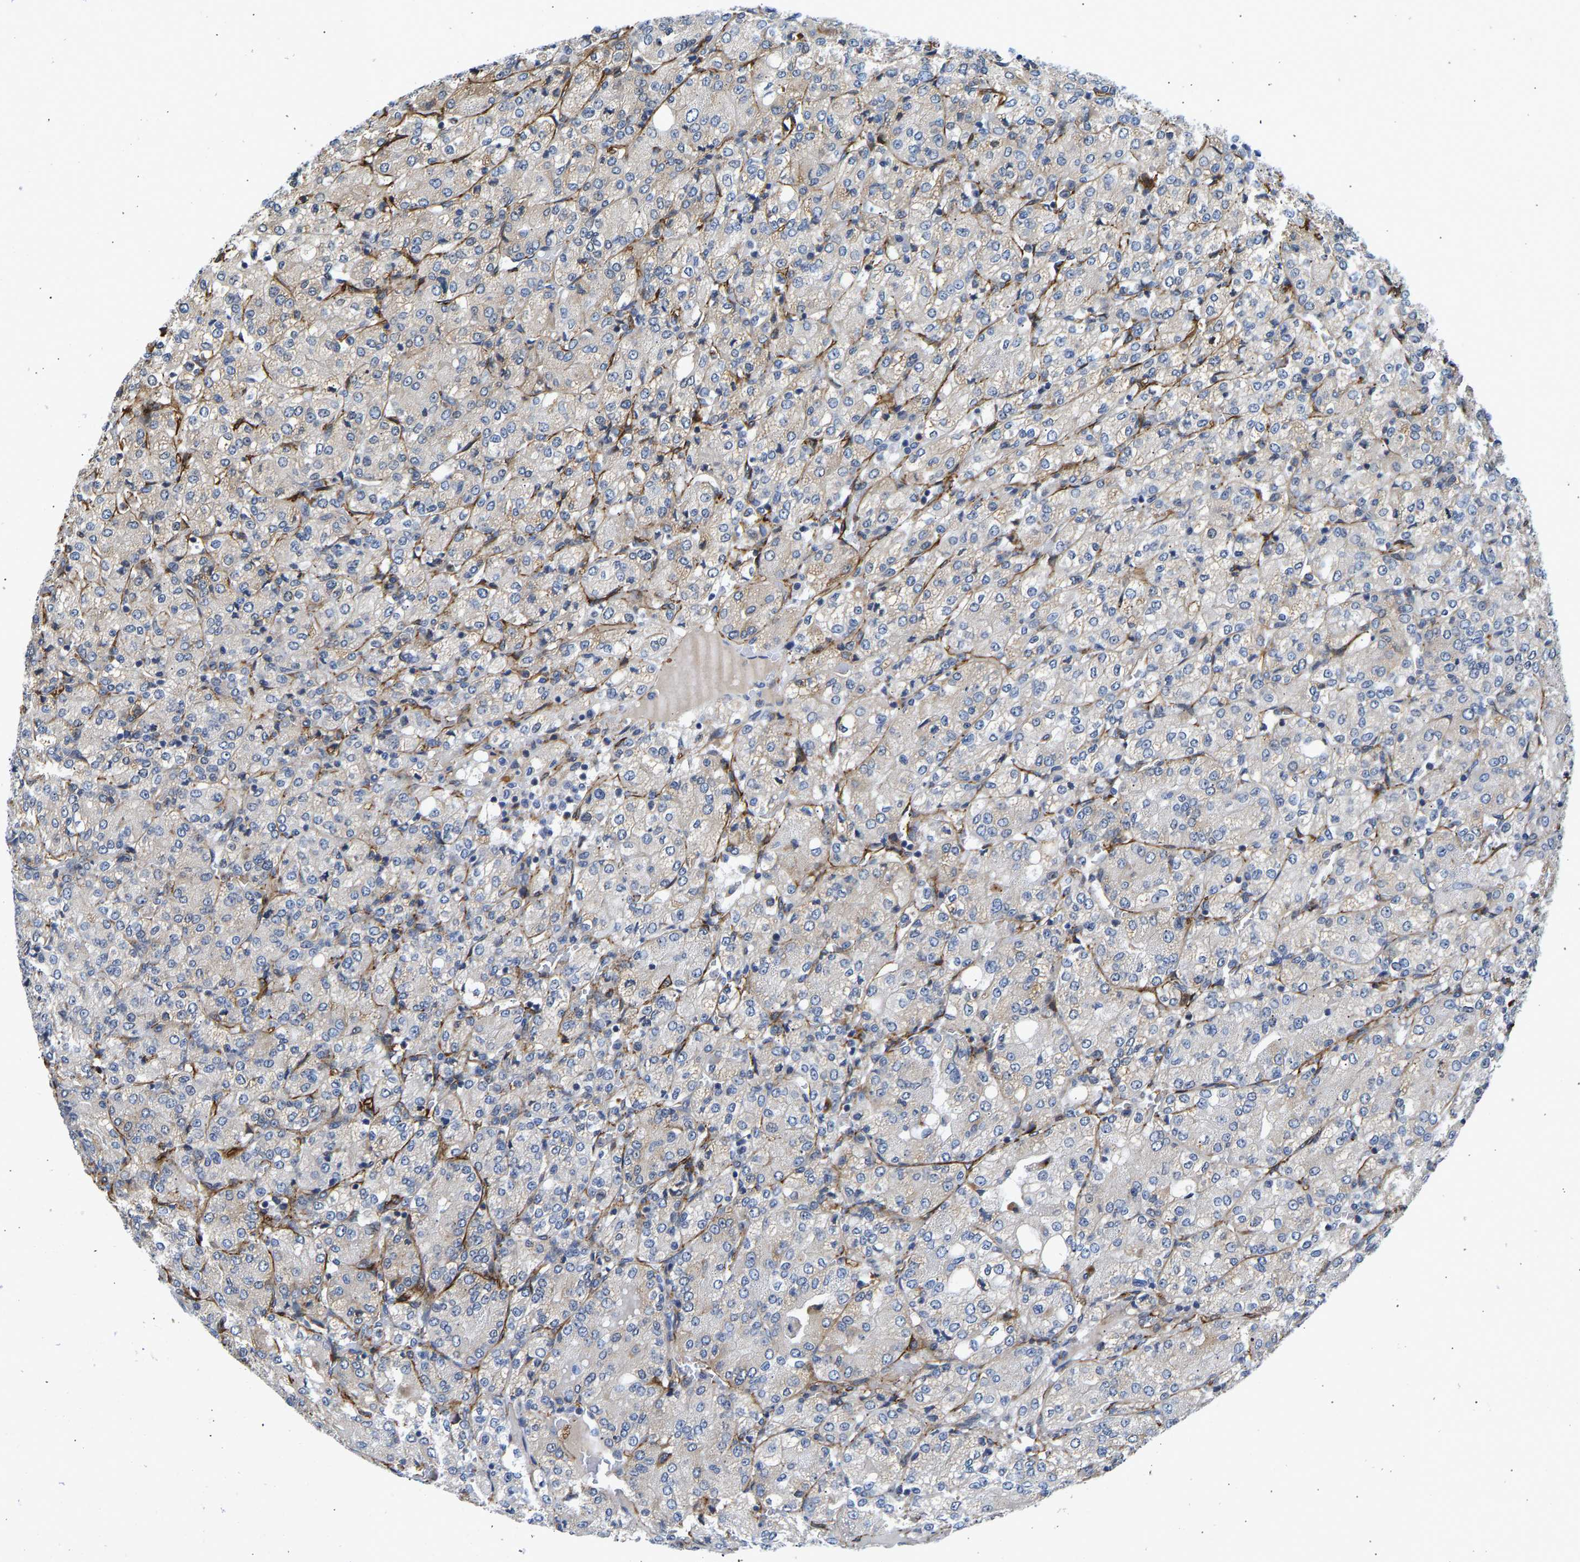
{"staining": {"intensity": "negative", "quantity": "none", "location": "none"}, "tissue": "renal cancer", "cell_type": "Tumor cells", "image_type": "cancer", "snomed": [{"axis": "morphology", "description": "Adenocarcinoma, NOS"}, {"axis": "topography", "description": "Kidney"}], "caption": "An image of human renal cancer is negative for staining in tumor cells. (DAB immunohistochemistry with hematoxylin counter stain).", "gene": "RESF1", "patient": {"sex": "male", "age": 77}}